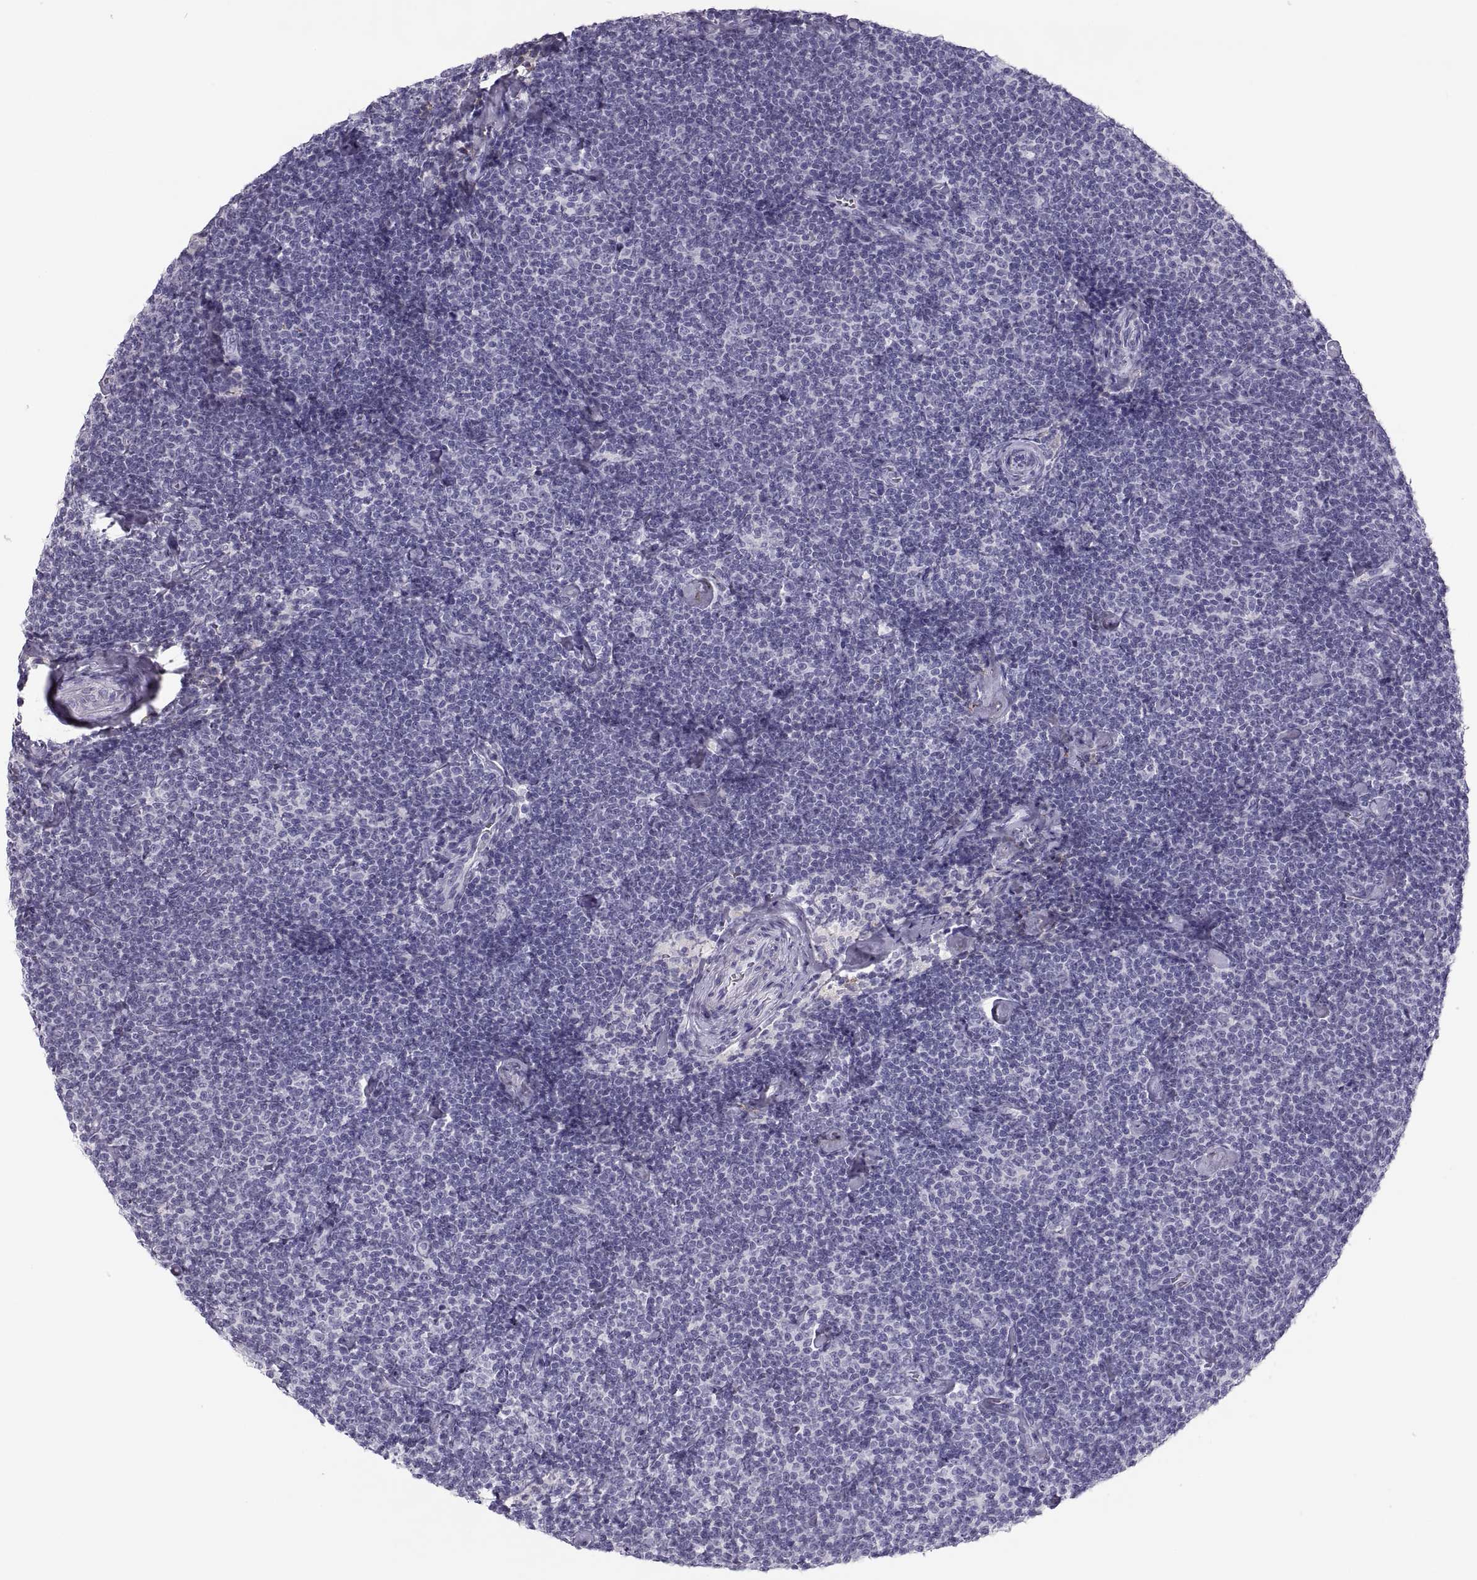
{"staining": {"intensity": "negative", "quantity": "none", "location": "none"}, "tissue": "lymphoma", "cell_type": "Tumor cells", "image_type": "cancer", "snomed": [{"axis": "morphology", "description": "Malignant lymphoma, non-Hodgkin's type, Low grade"}, {"axis": "topography", "description": "Lymph node"}], "caption": "High power microscopy histopathology image of an IHC histopathology image of low-grade malignant lymphoma, non-Hodgkin's type, revealing no significant expression in tumor cells. (Stains: DAB (3,3'-diaminobenzidine) IHC with hematoxylin counter stain, Microscopy: brightfield microscopy at high magnification).", "gene": "MAGEB2", "patient": {"sex": "male", "age": 81}}